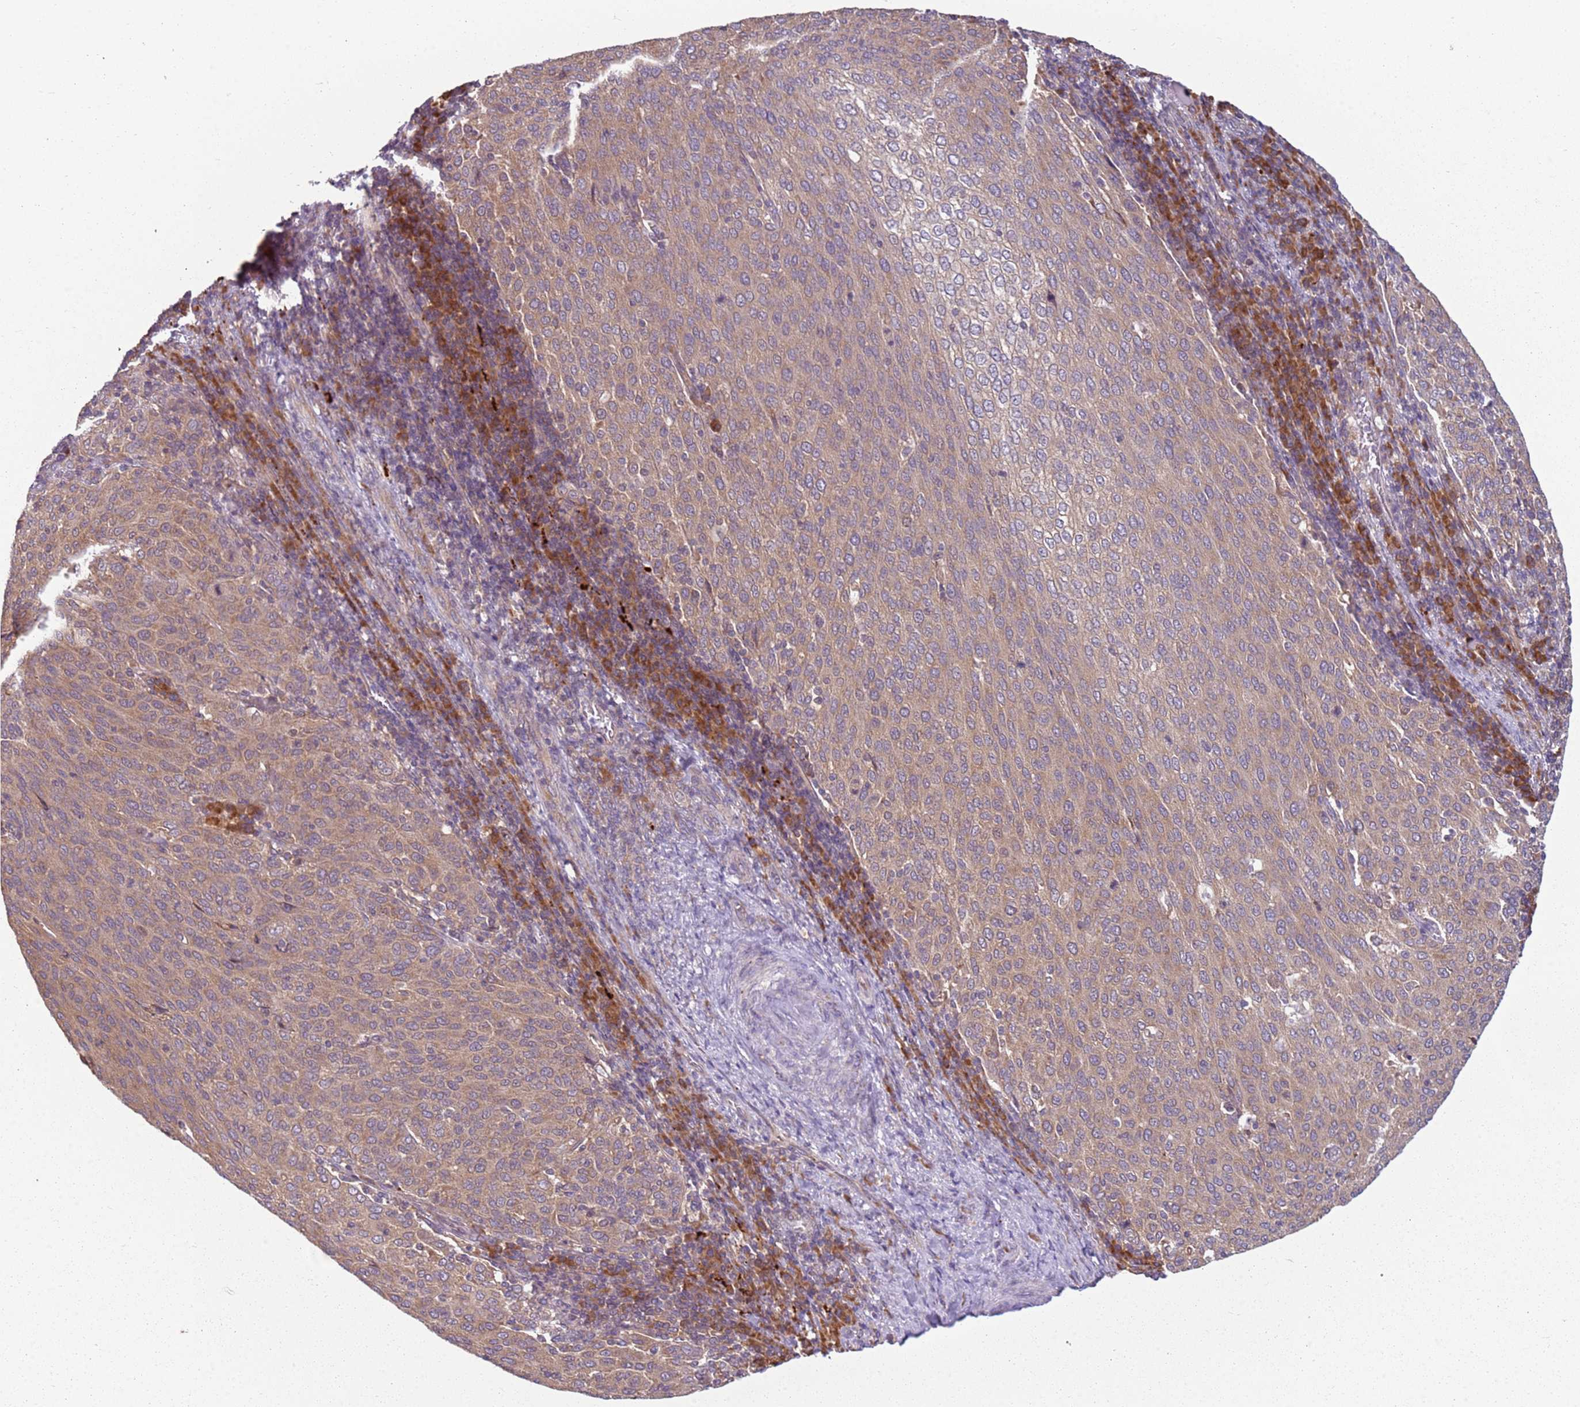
{"staining": {"intensity": "weak", "quantity": ">75%", "location": "cytoplasmic/membranous"}, "tissue": "cervical cancer", "cell_type": "Tumor cells", "image_type": "cancer", "snomed": [{"axis": "morphology", "description": "Squamous cell carcinoma, NOS"}, {"axis": "topography", "description": "Cervix"}], "caption": "Immunohistochemistry image of human squamous cell carcinoma (cervical) stained for a protein (brown), which shows low levels of weak cytoplasmic/membranous expression in about >75% of tumor cells.", "gene": "RPS28", "patient": {"sex": "female", "age": 46}}